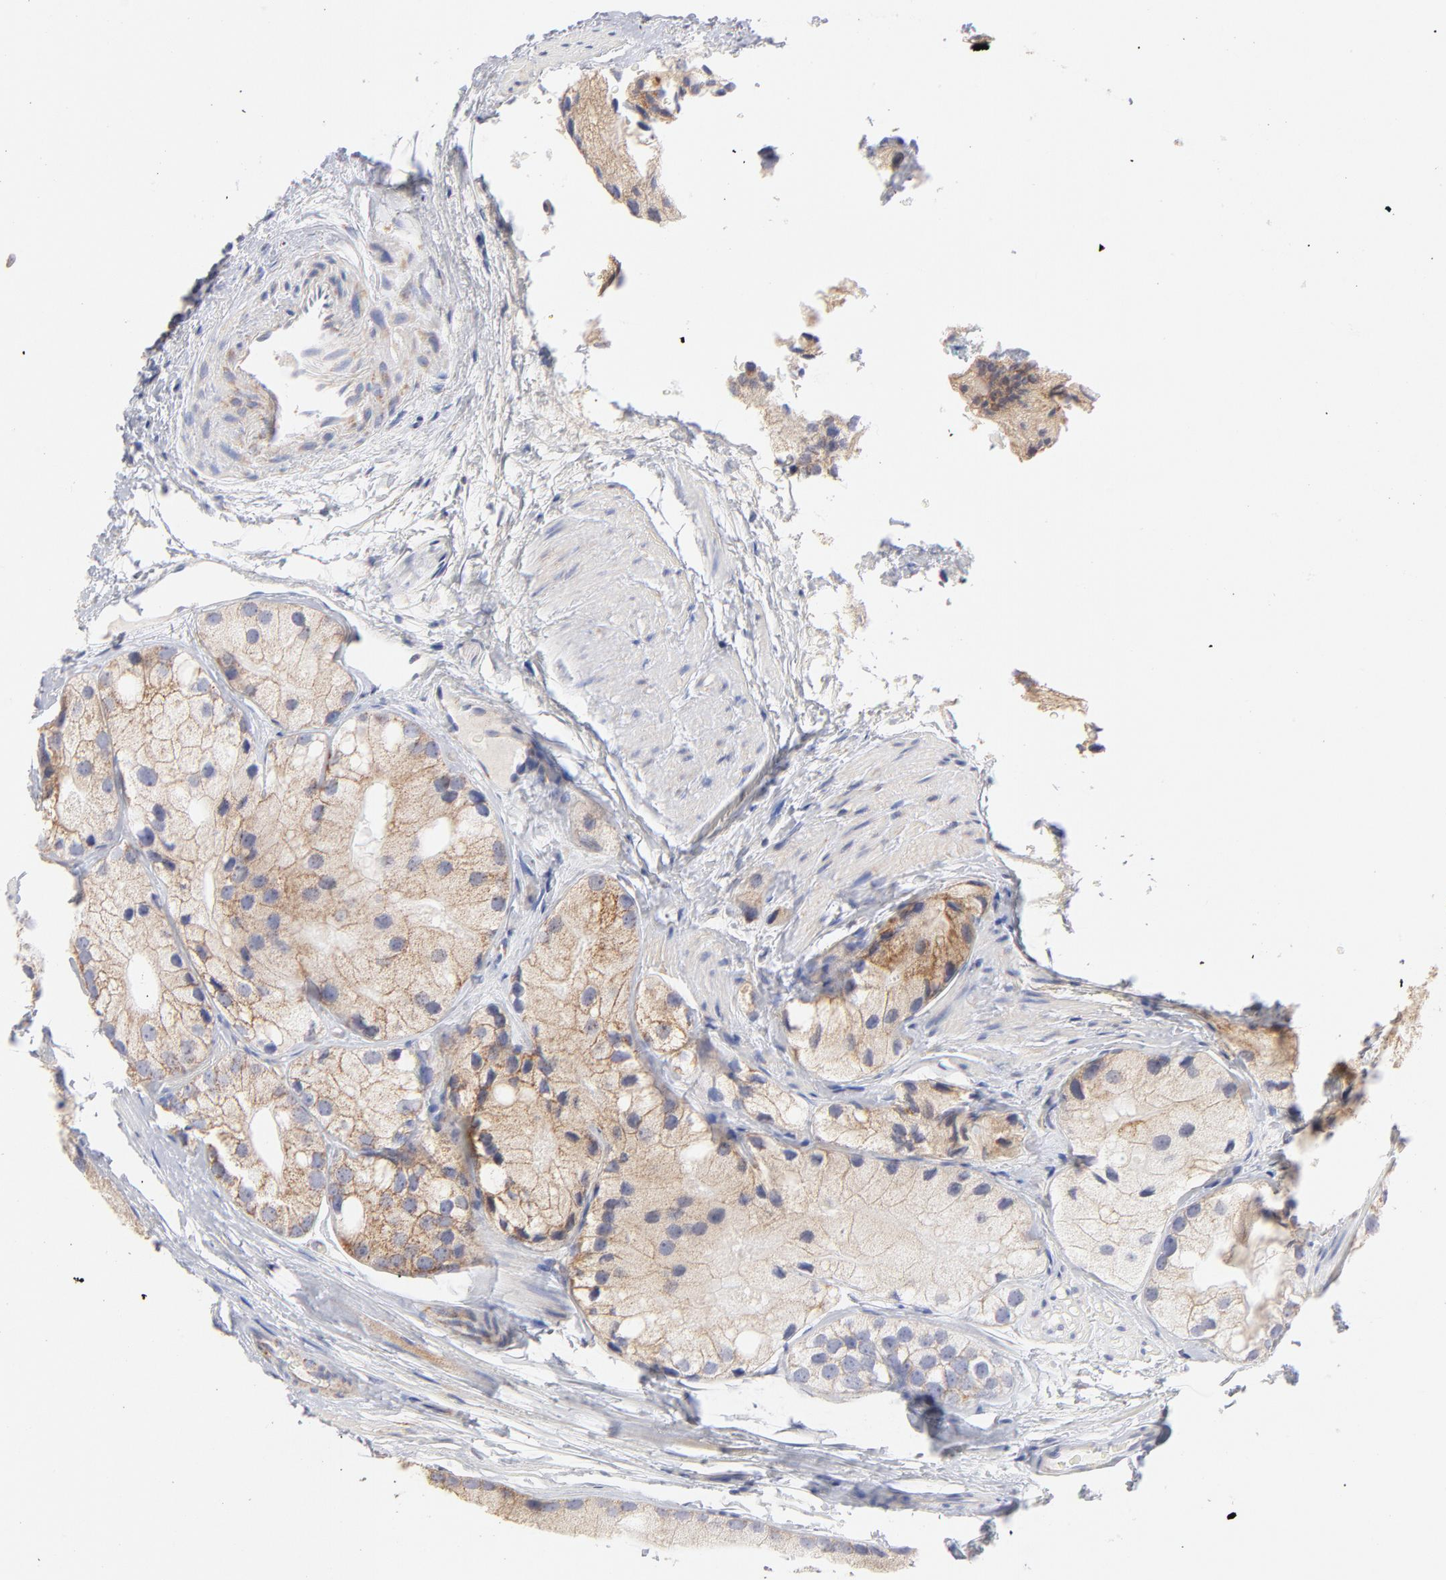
{"staining": {"intensity": "weak", "quantity": "<25%", "location": "cytoplasmic/membranous"}, "tissue": "prostate cancer", "cell_type": "Tumor cells", "image_type": "cancer", "snomed": [{"axis": "morphology", "description": "Adenocarcinoma, Low grade"}, {"axis": "topography", "description": "Prostate"}], "caption": "Tumor cells show no significant positivity in prostate adenocarcinoma (low-grade). (IHC, brightfield microscopy, high magnification).", "gene": "TIMM8A", "patient": {"sex": "male", "age": 69}}